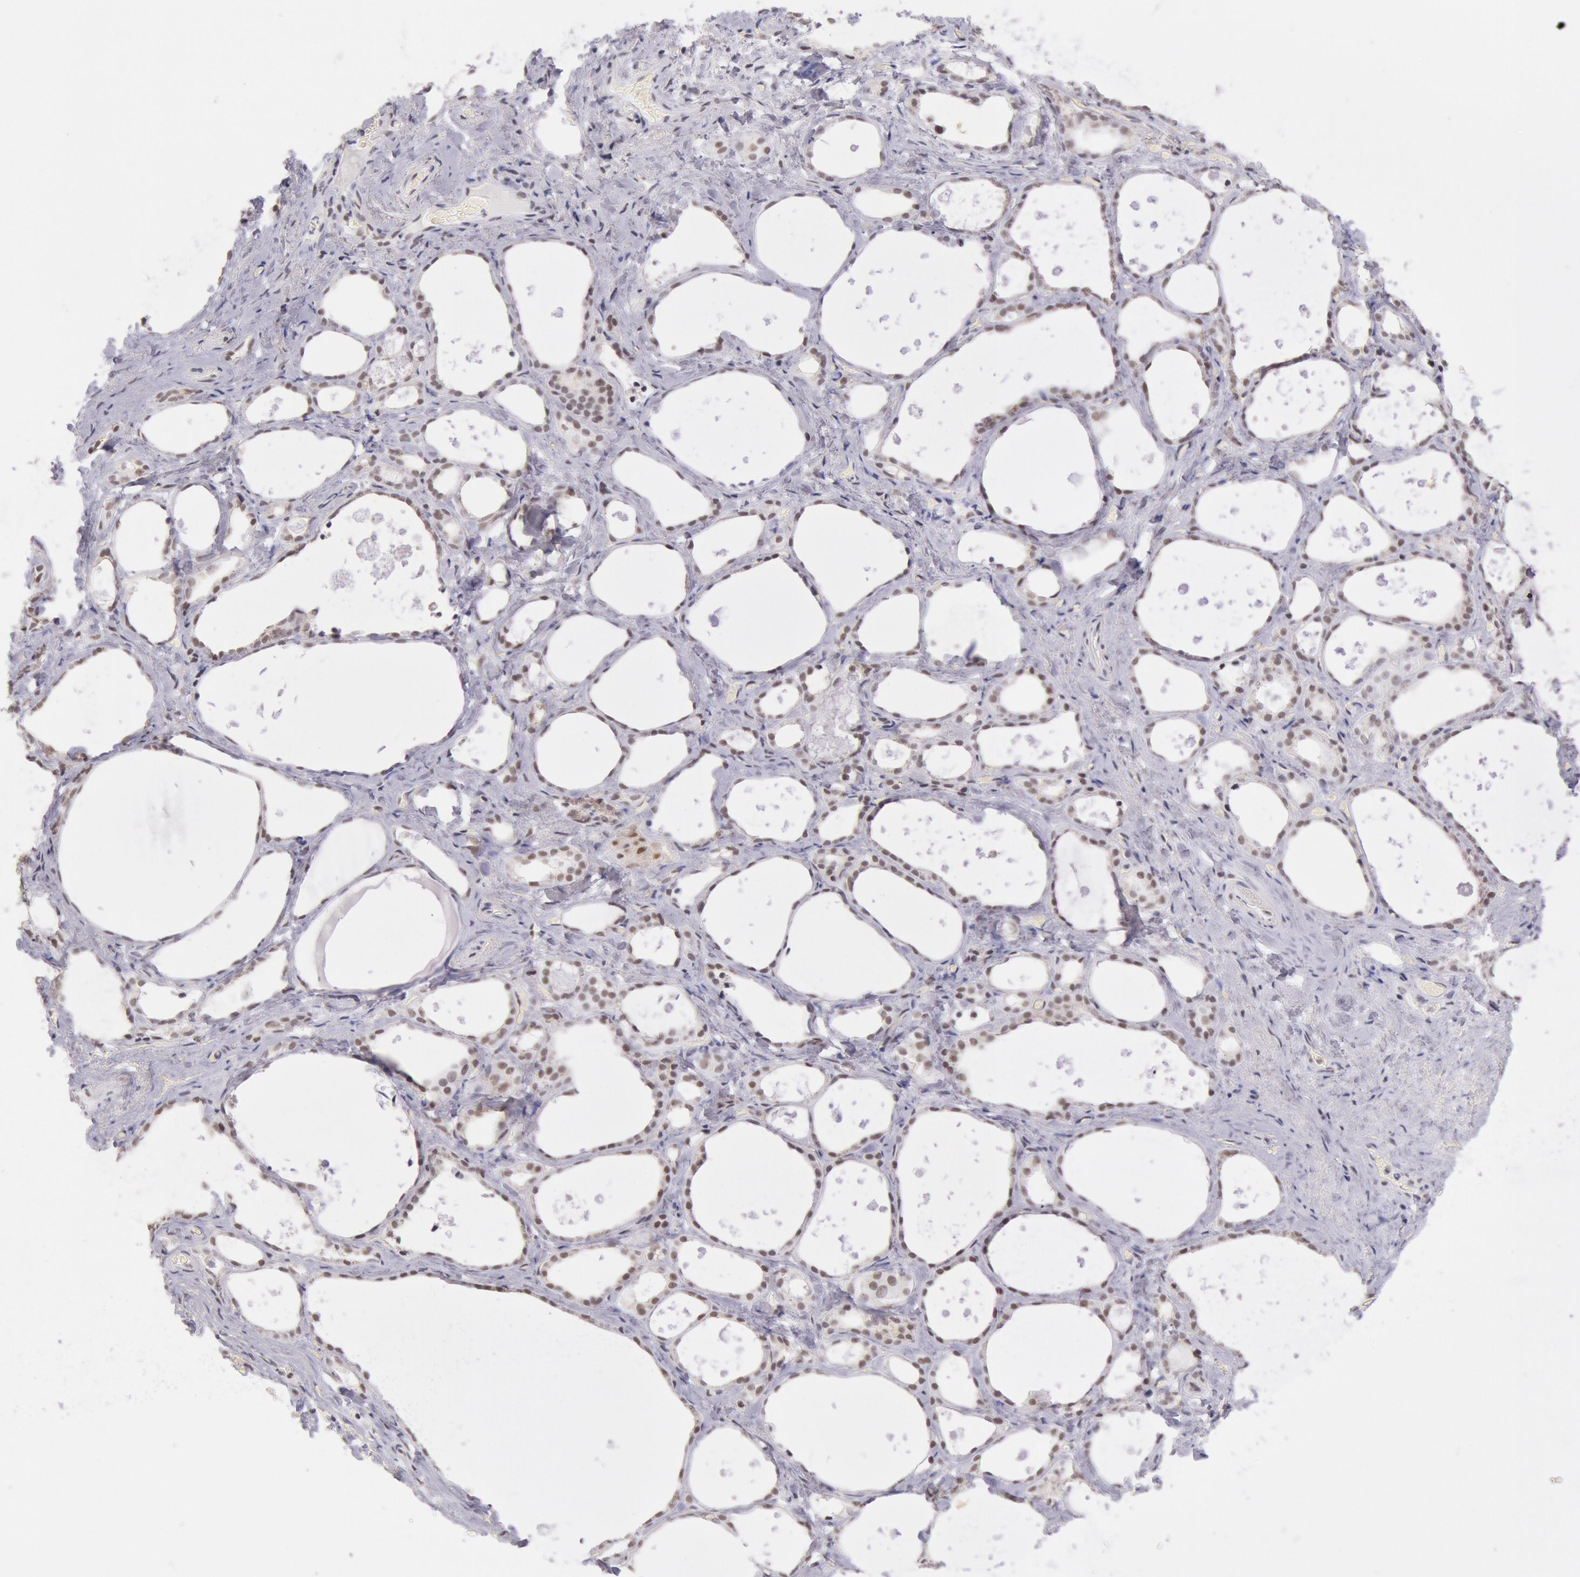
{"staining": {"intensity": "moderate", "quantity": "25%-75%", "location": "nuclear"}, "tissue": "thyroid gland", "cell_type": "Glandular cells", "image_type": "normal", "snomed": [{"axis": "morphology", "description": "Normal tissue, NOS"}, {"axis": "topography", "description": "Thyroid gland"}], "caption": "Moderate nuclear expression for a protein is identified in about 25%-75% of glandular cells of normal thyroid gland using immunohistochemistry.", "gene": "TASL", "patient": {"sex": "female", "age": 75}}